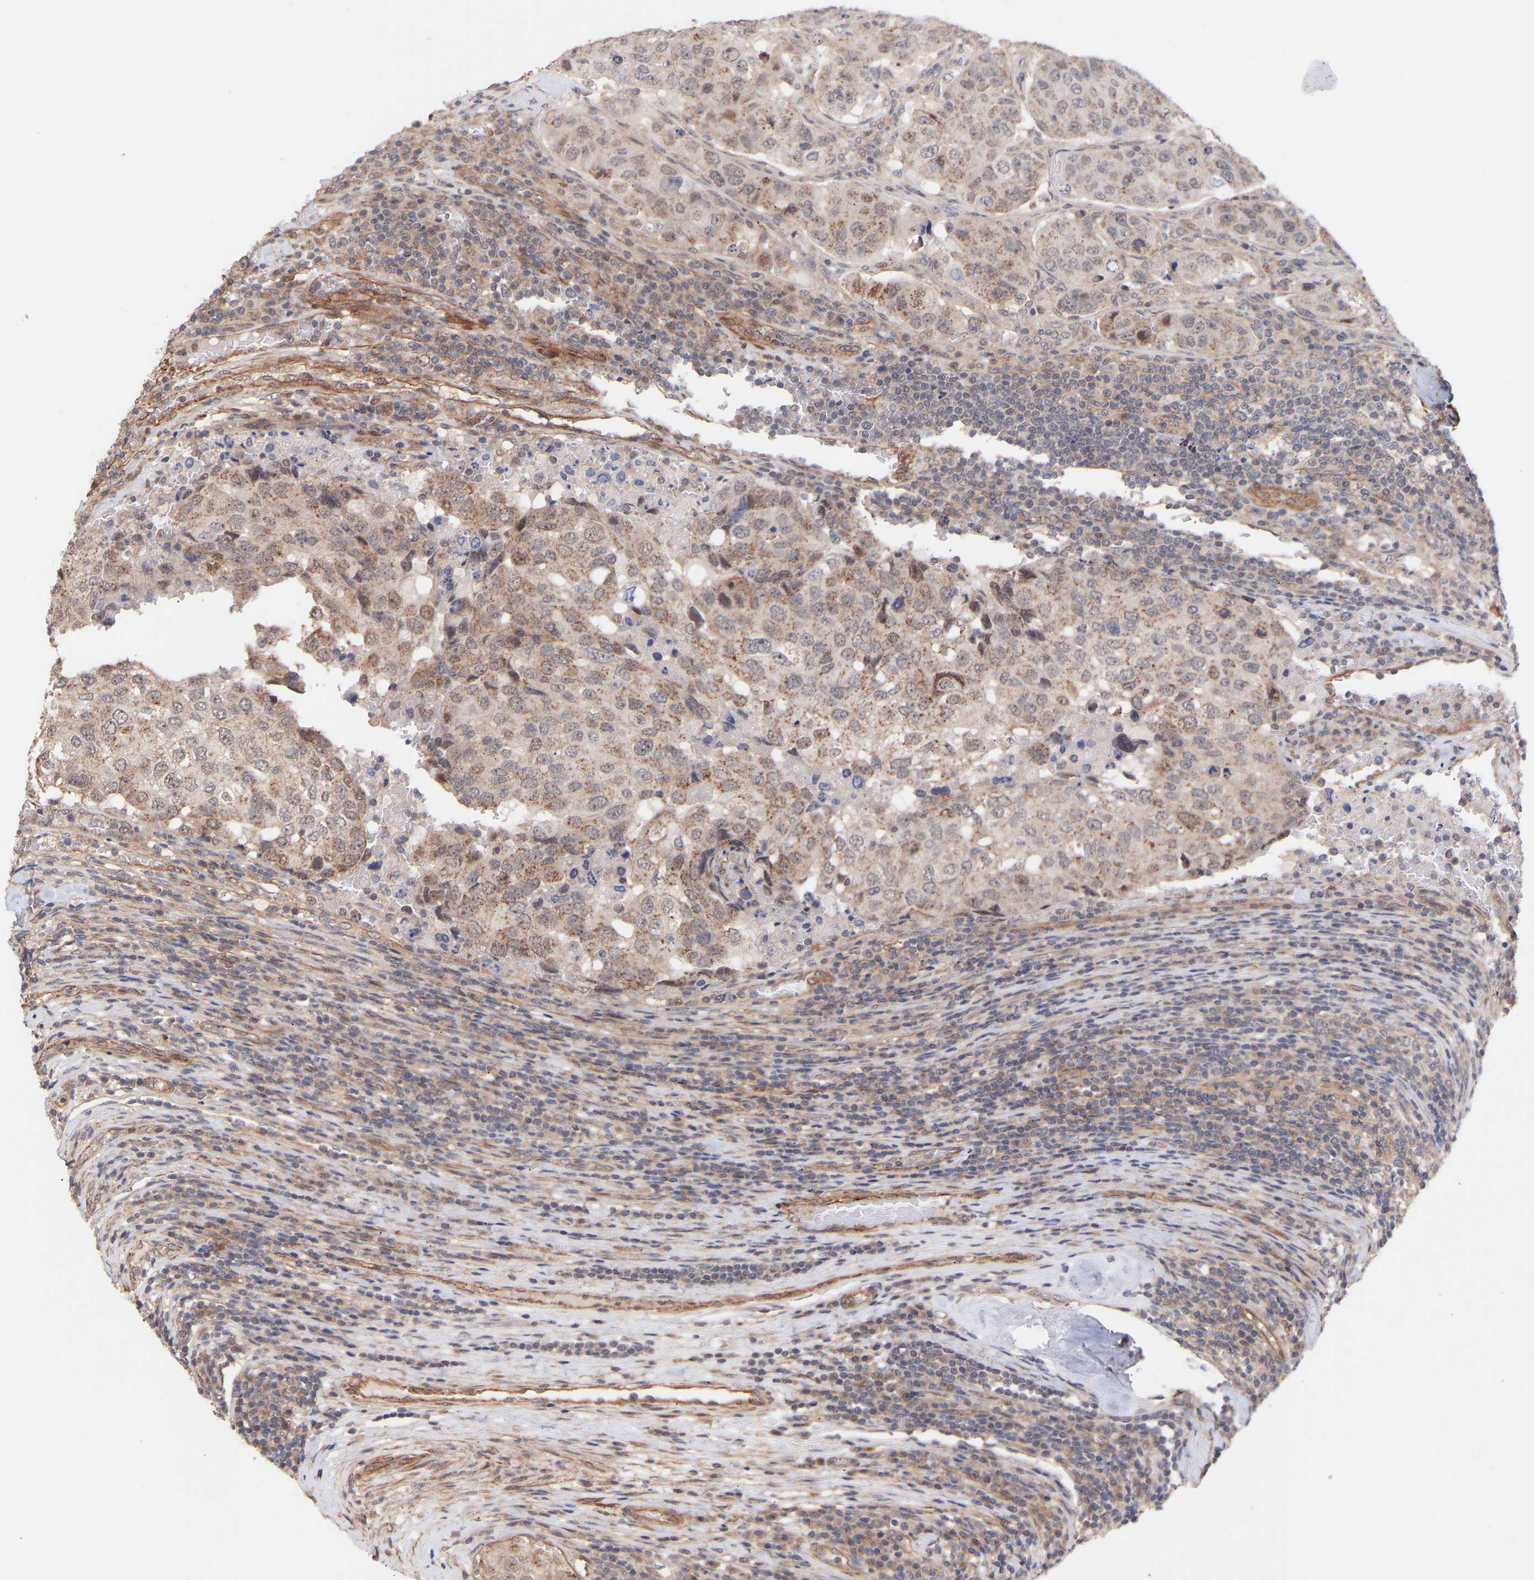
{"staining": {"intensity": "weak", "quantity": "25%-75%", "location": "cytoplasmic/membranous"}, "tissue": "urothelial cancer", "cell_type": "Tumor cells", "image_type": "cancer", "snomed": [{"axis": "morphology", "description": "Urothelial carcinoma, High grade"}, {"axis": "topography", "description": "Lymph node"}, {"axis": "topography", "description": "Urinary bladder"}], "caption": "A brown stain shows weak cytoplasmic/membranous positivity of a protein in human urothelial cancer tumor cells. Nuclei are stained in blue.", "gene": "PDLIM5", "patient": {"sex": "male", "age": 51}}